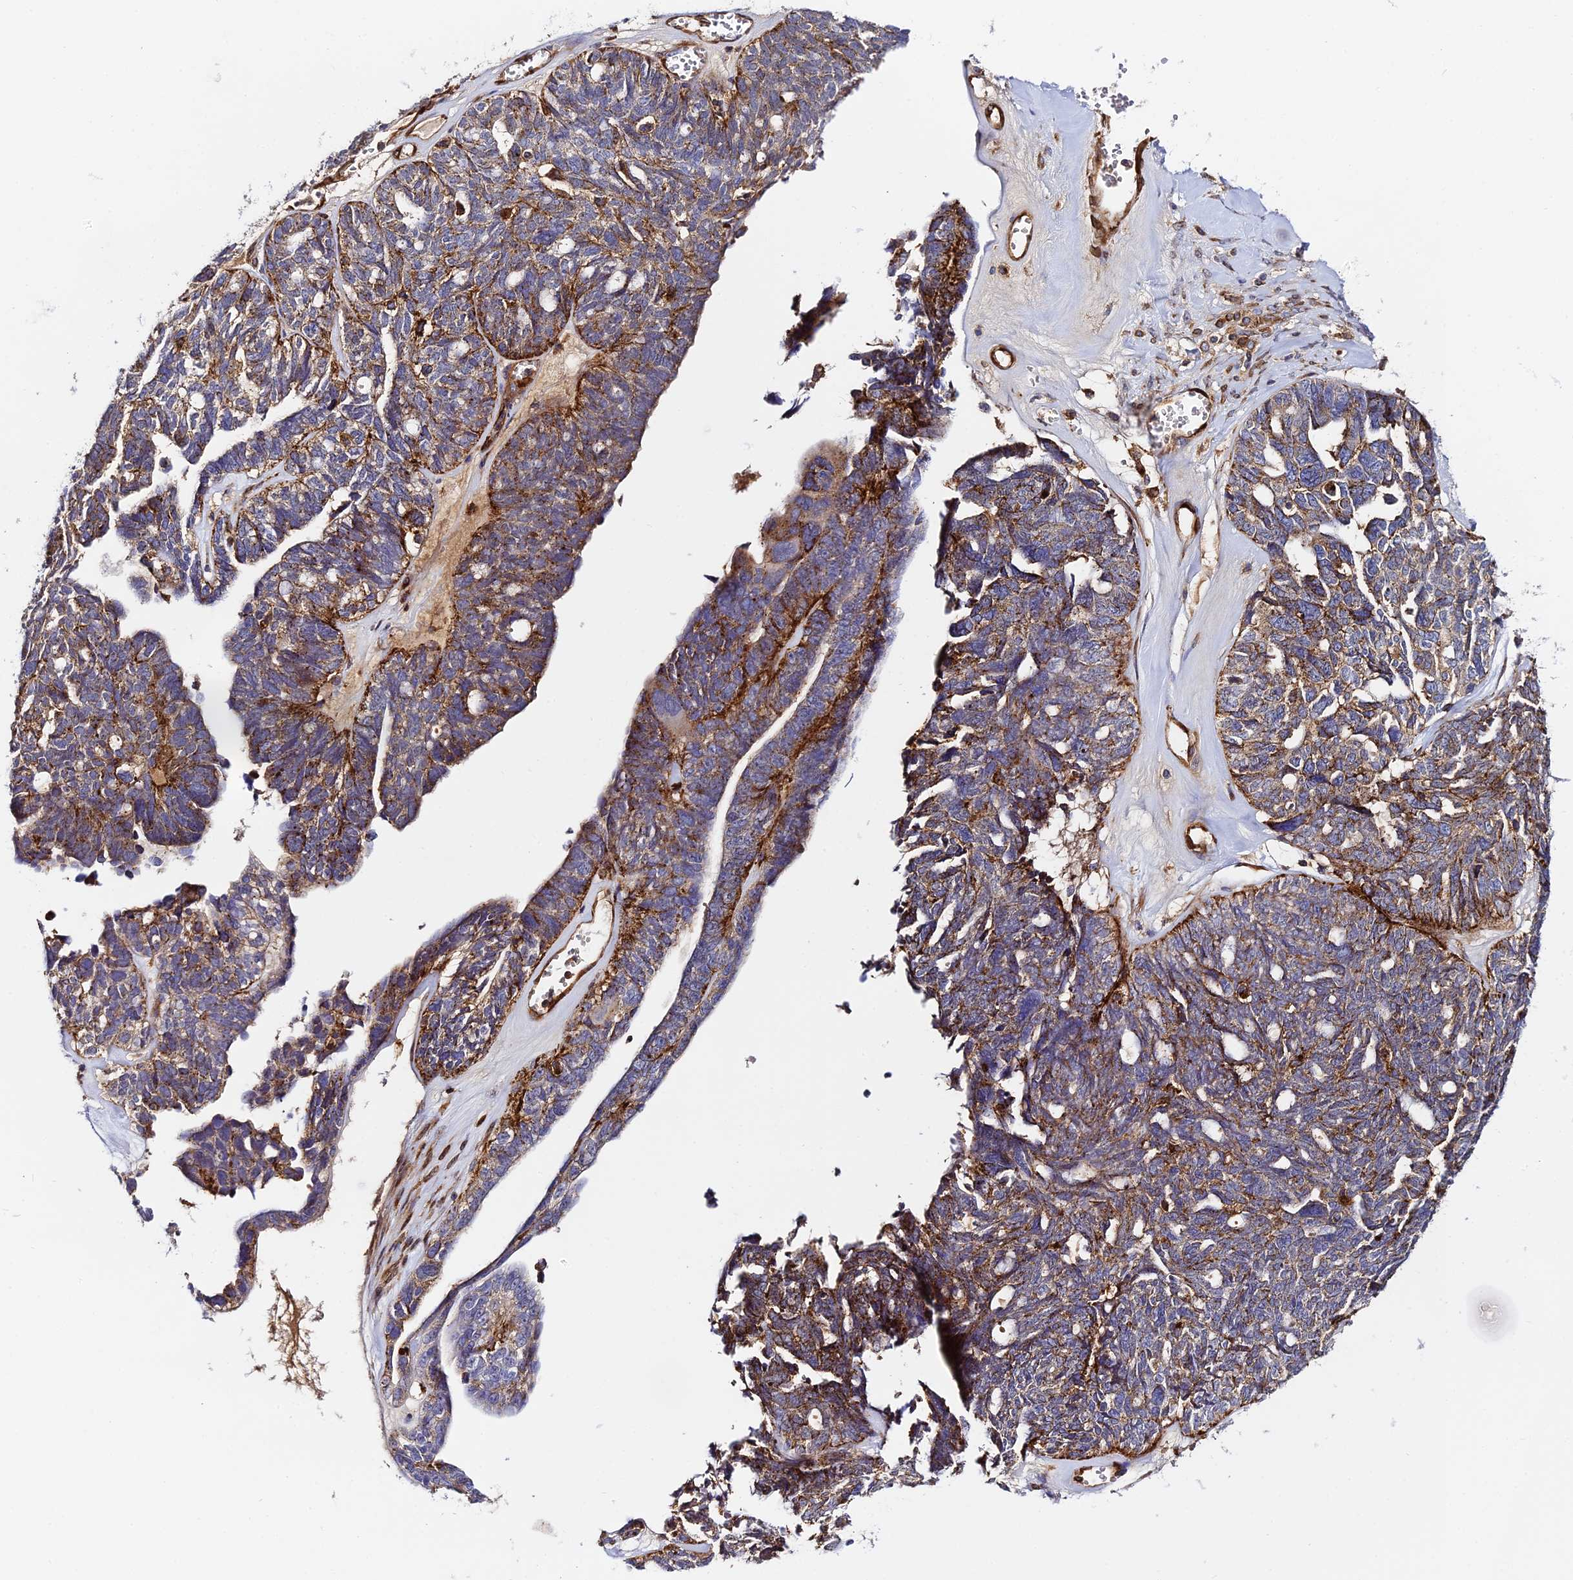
{"staining": {"intensity": "strong", "quantity": "25%-75%", "location": "cytoplasmic/membranous"}, "tissue": "ovarian cancer", "cell_type": "Tumor cells", "image_type": "cancer", "snomed": [{"axis": "morphology", "description": "Cystadenocarcinoma, serous, NOS"}, {"axis": "topography", "description": "Ovary"}], "caption": "Serous cystadenocarcinoma (ovarian) tissue shows strong cytoplasmic/membranous positivity in approximately 25%-75% of tumor cells, visualized by immunohistochemistry.", "gene": "TRPV2", "patient": {"sex": "female", "age": 79}}